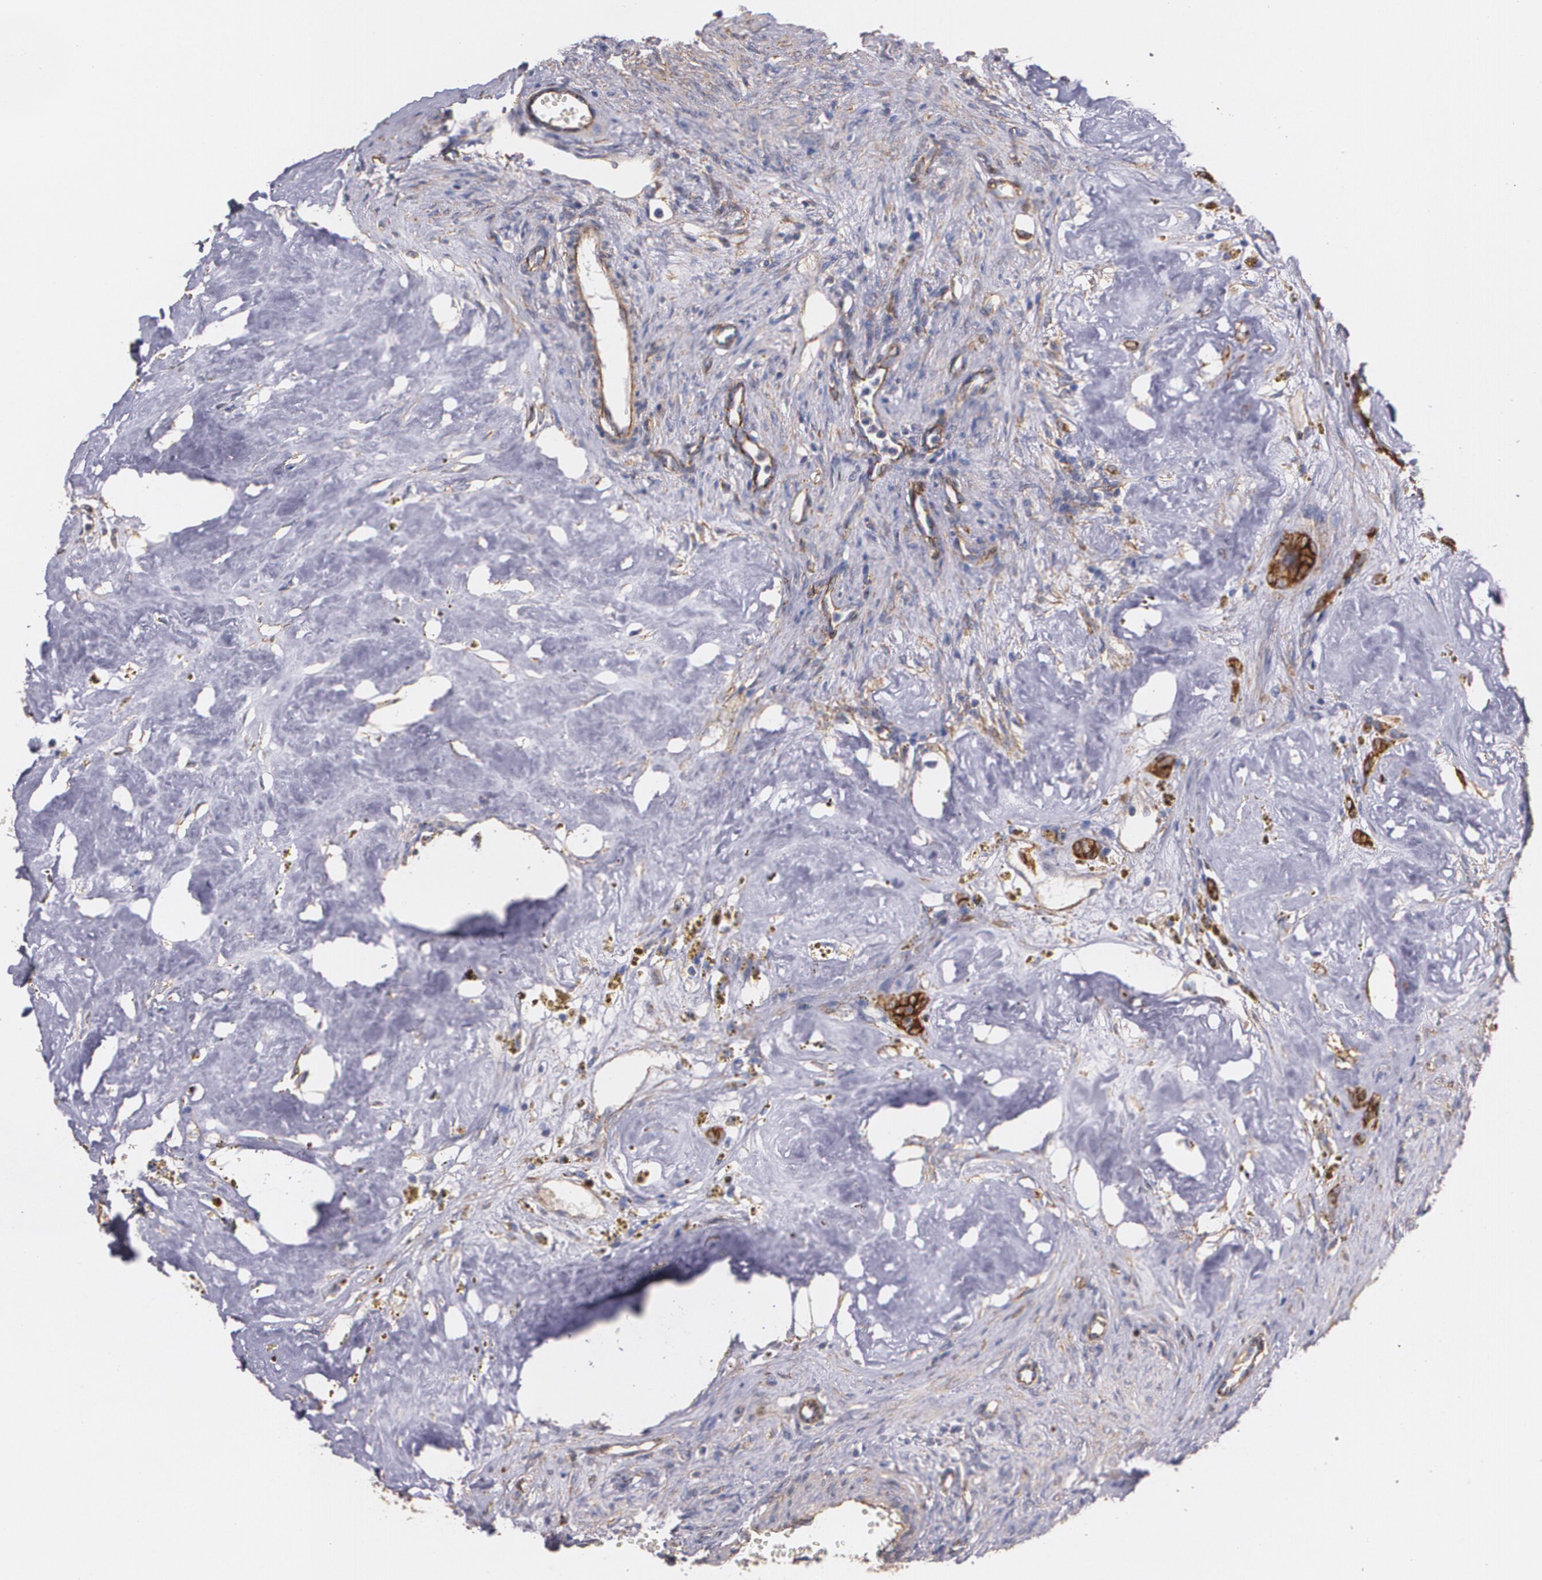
{"staining": {"intensity": "weak", "quantity": "25%-75%", "location": "cytoplasmic/membranous"}, "tissue": "ovary", "cell_type": "Ovarian stroma cells", "image_type": "normal", "snomed": [{"axis": "morphology", "description": "Normal tissue, NOS"}, {"axis": "topography", "description": "Ovary"}], "caption": "Protein staining of benign ovary shows weak cytoplasmic/membranous positivity in about 25%-75% of ovarian stroma cells.", "gene": "TJP1", "patient": {"sex": "female", "age": 33}}